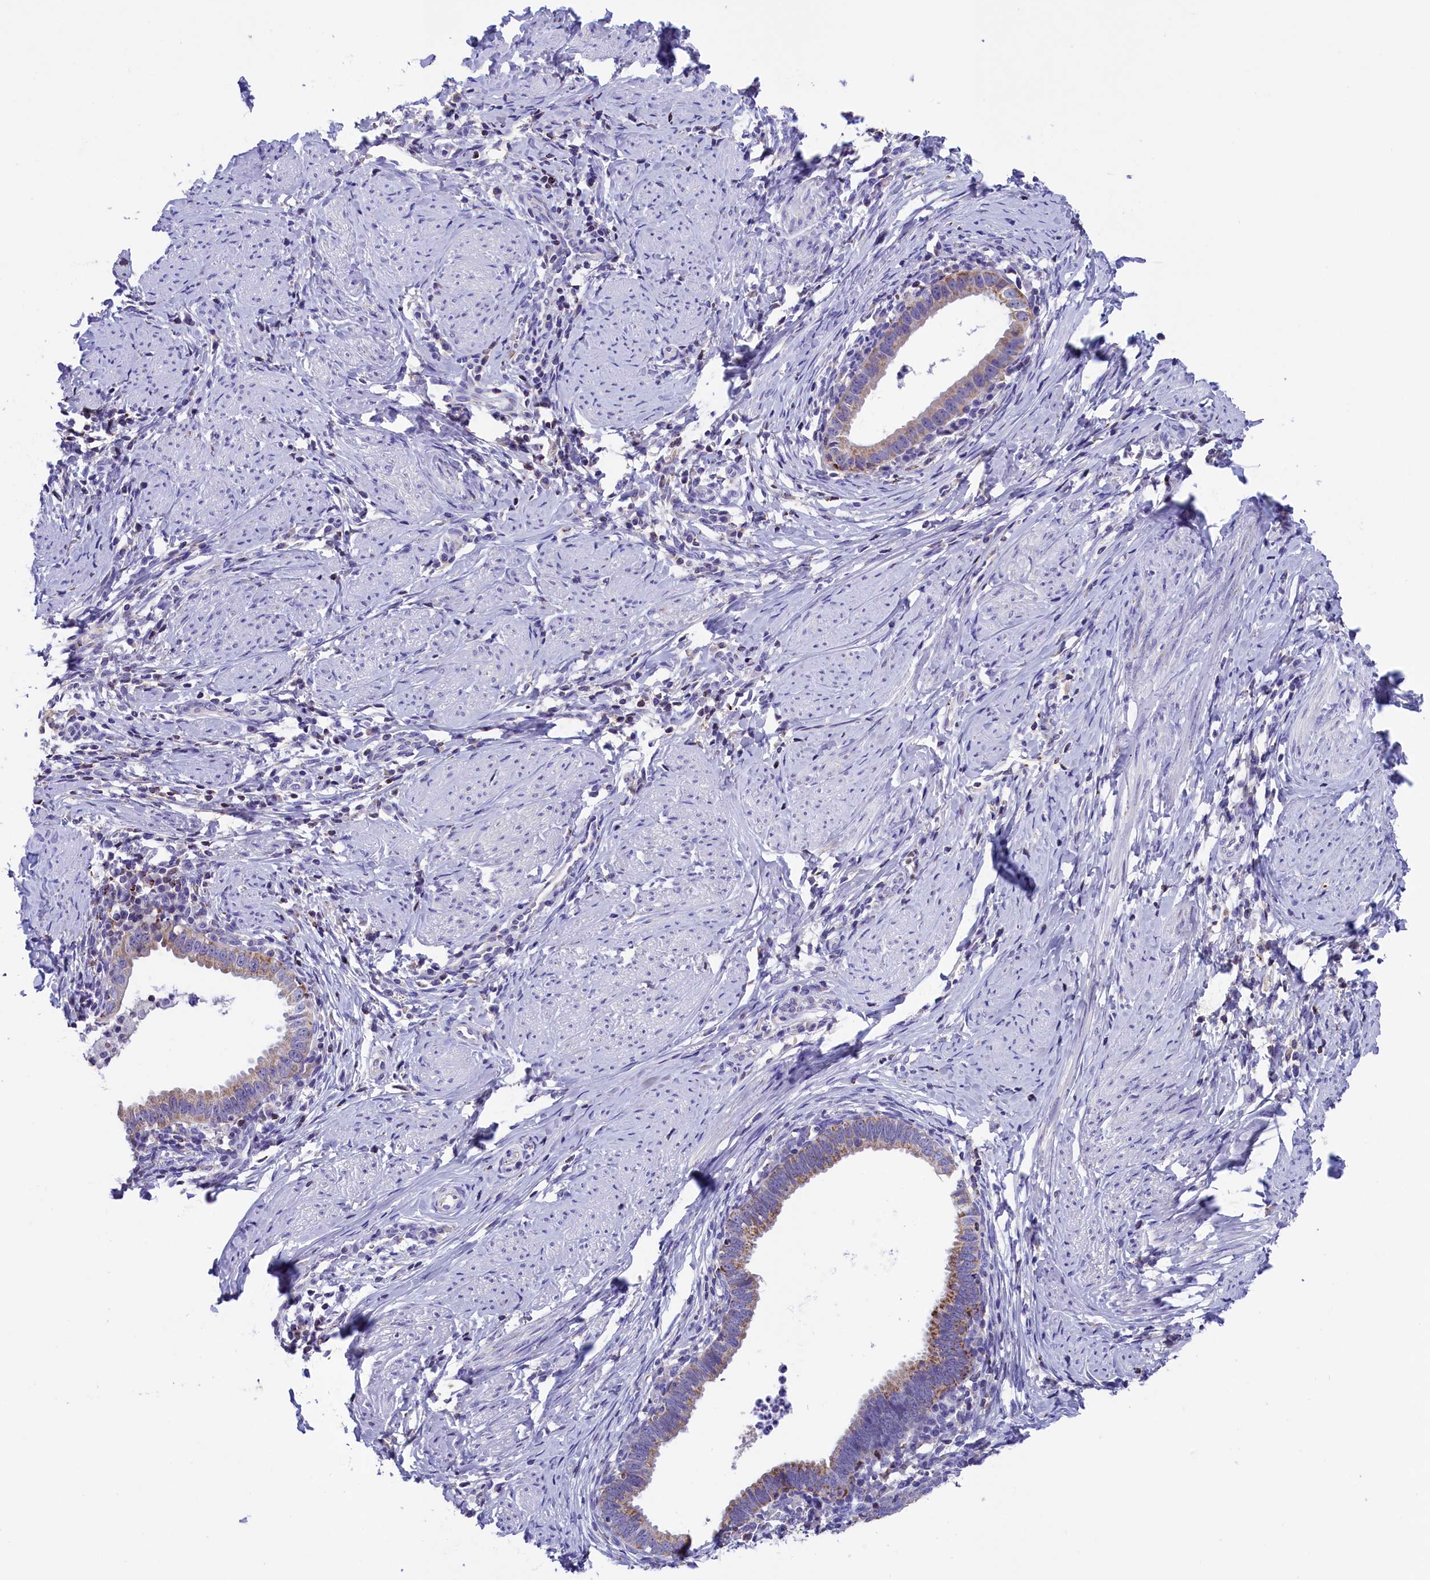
{"staining": {"intensity": "weak", "quantity": "<25%", "location": "cytoplasmic/membranous"}, "tissue": "cervical cancer", "cell_type": "Tumor cells", "image_type": "cancer", "snomed": [{"axis": "morphology", "description": "Adenocarcinoma, NOS"}, {"axis": "topography", "description": "Cervix"}], "caption": "Tumor cells are negative for protein expression in human cervical cancer.", "gene": "ABAT", "patient": {"sex": "female", "age": 36}}